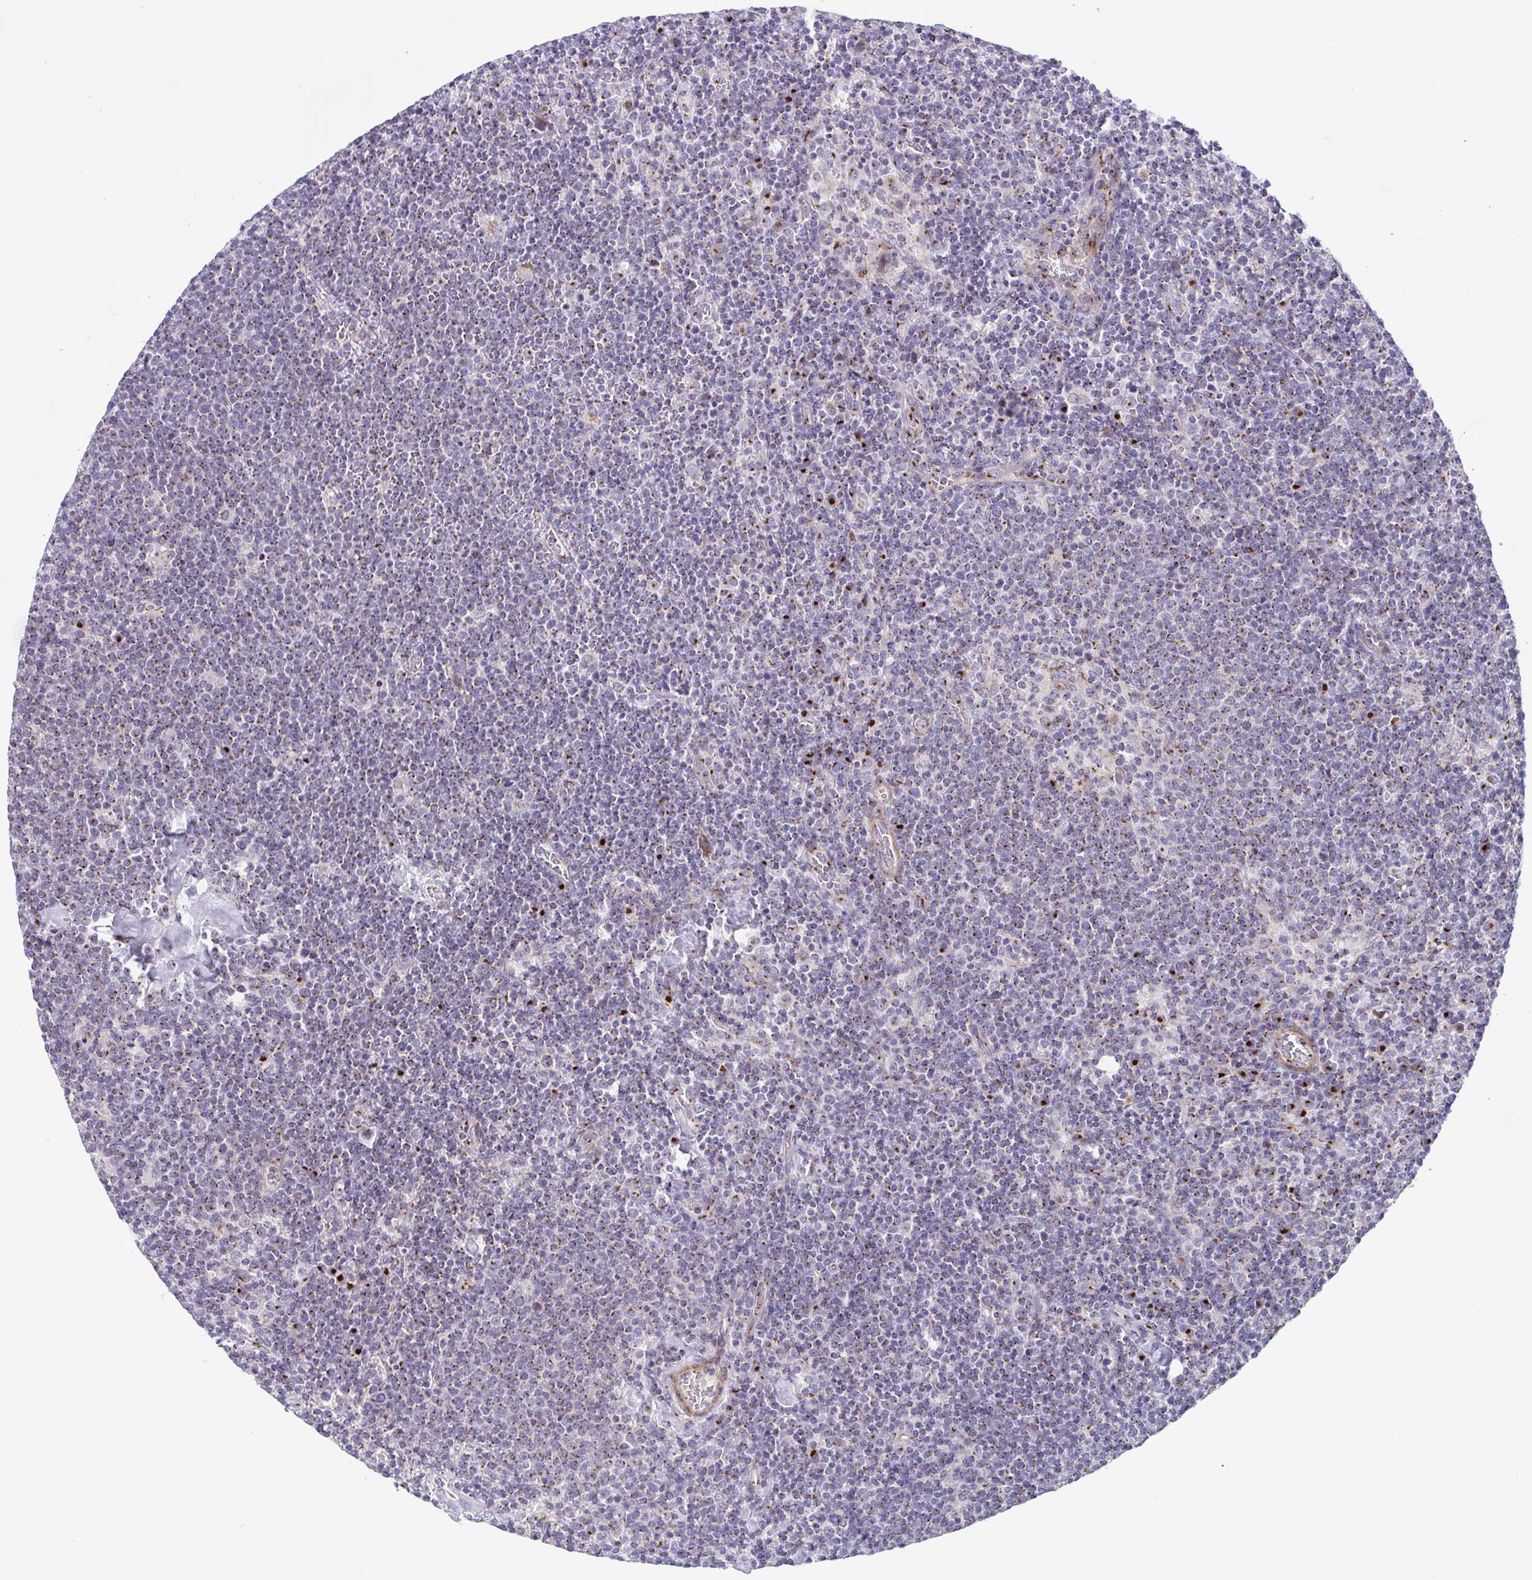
{"staining": {"intensity": "strong", "quantity": "<25%", "location": "cytoplasmic/membranous"}, "tissue": "lymphoma", "cell_type": "Tumor cells", "image_type": "cancer", "snomed": [{"axis": "morphology", "description": "Malignant lymphoma, non-Hodgkin's type, High grade"}, {"axis": "topography", "description": "Lymph node"}], "caption": "DAB immunohistochemical staining of human lymphoma shows strong cytoplasmic/membranous protein staining in approximately <25% of tumor cells.", "gene": "COL17A1", "patient": {"sex": "male", "age": 61}}